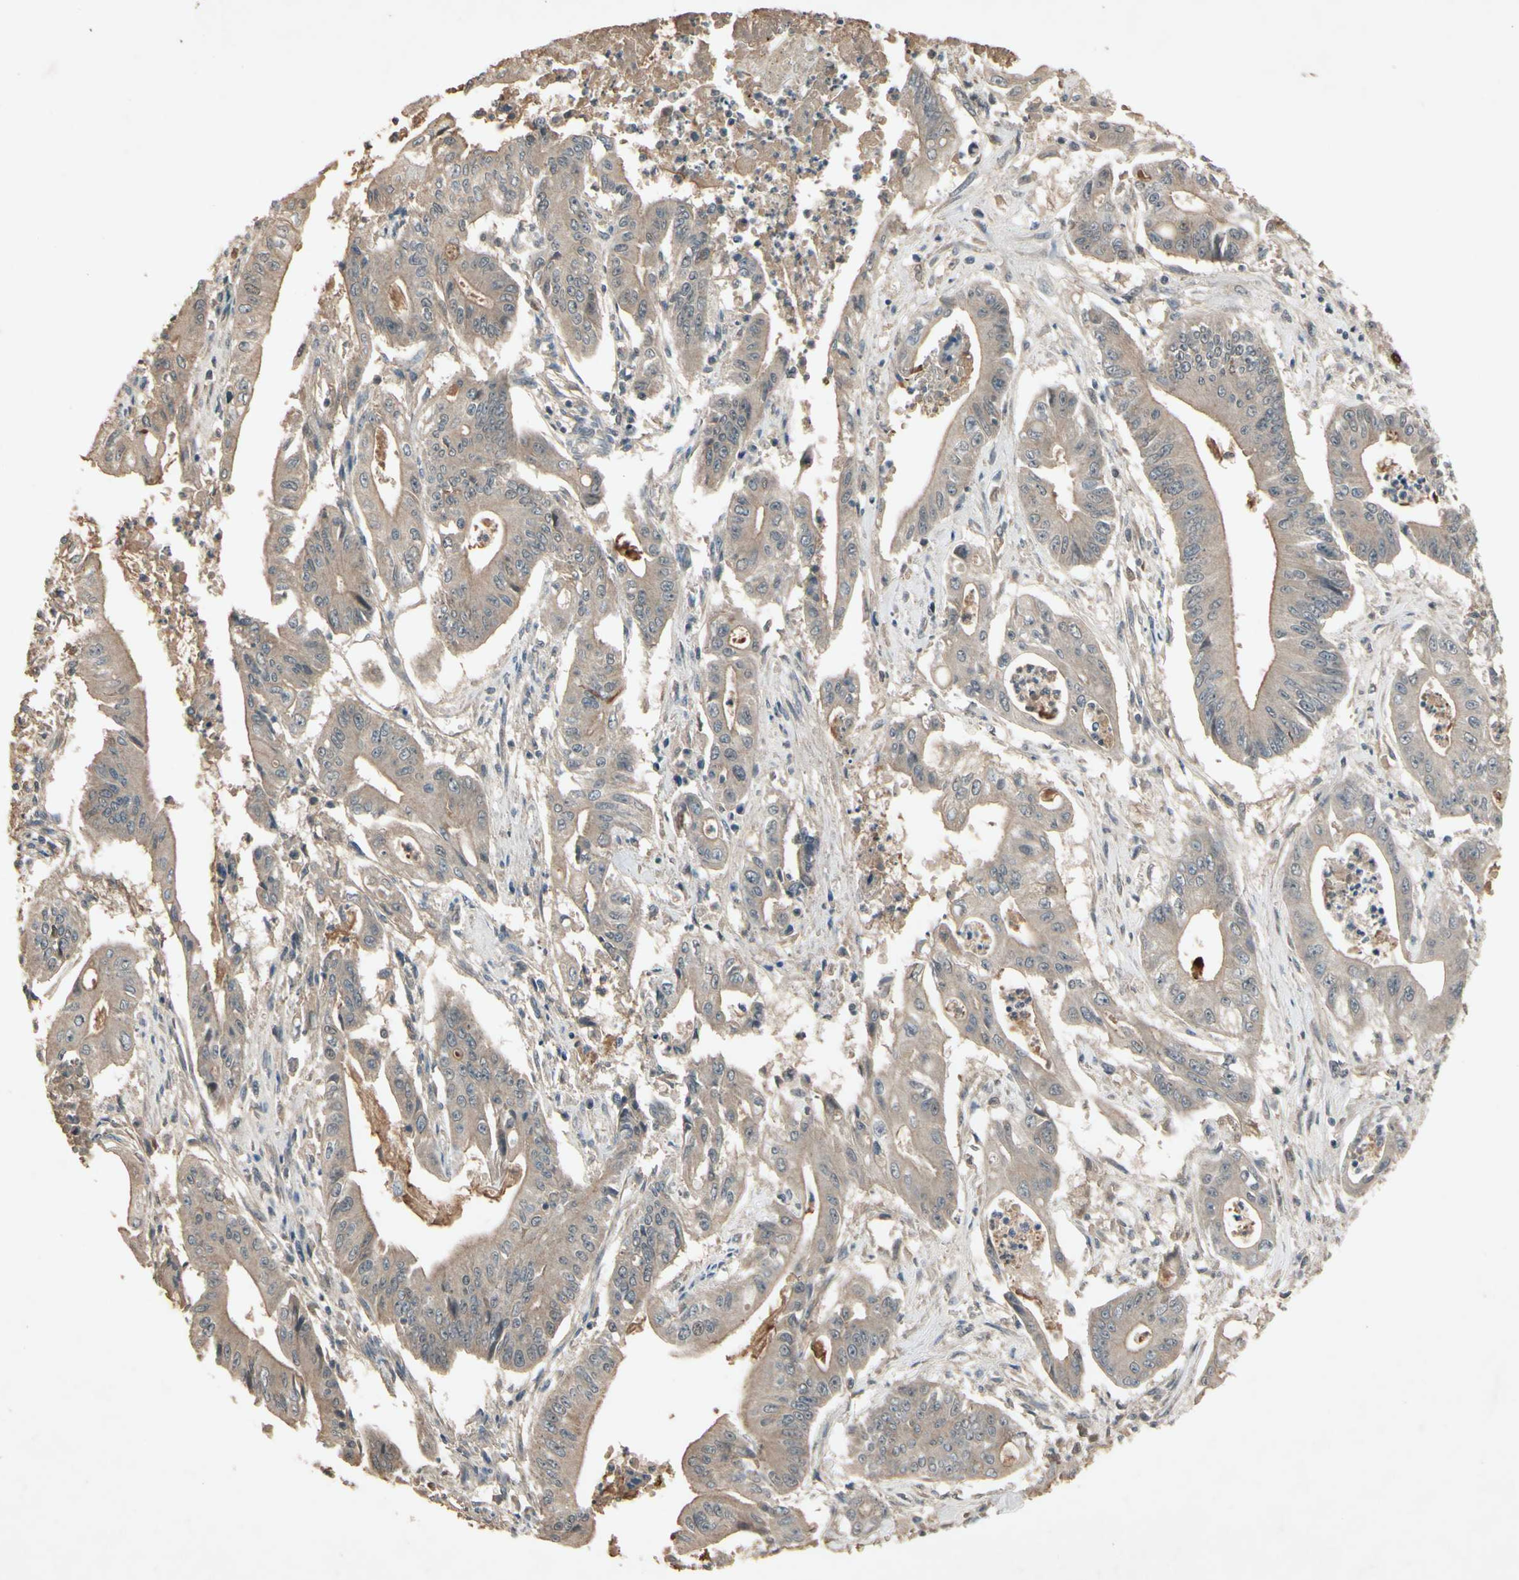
{"staining": {"intensity": "moderate", "quantity": ">75%", "location": "cytoplasmic/membranous"}, "tissue": "pancreatic cancer", "cell_type": "Tumor cells", "image_type": "cancer", "snomed": [{"axis": "morphology", "description": "Normal tissue, NOS"}, {"axis": "topography", "description": "Lymph node"}], "caption": "Human pancreatic cancer stained with a protein marker demonstrates moderate staining in tumor cells.", "gene": "NSF", "patient": {"sex": "male", "age": 62}}